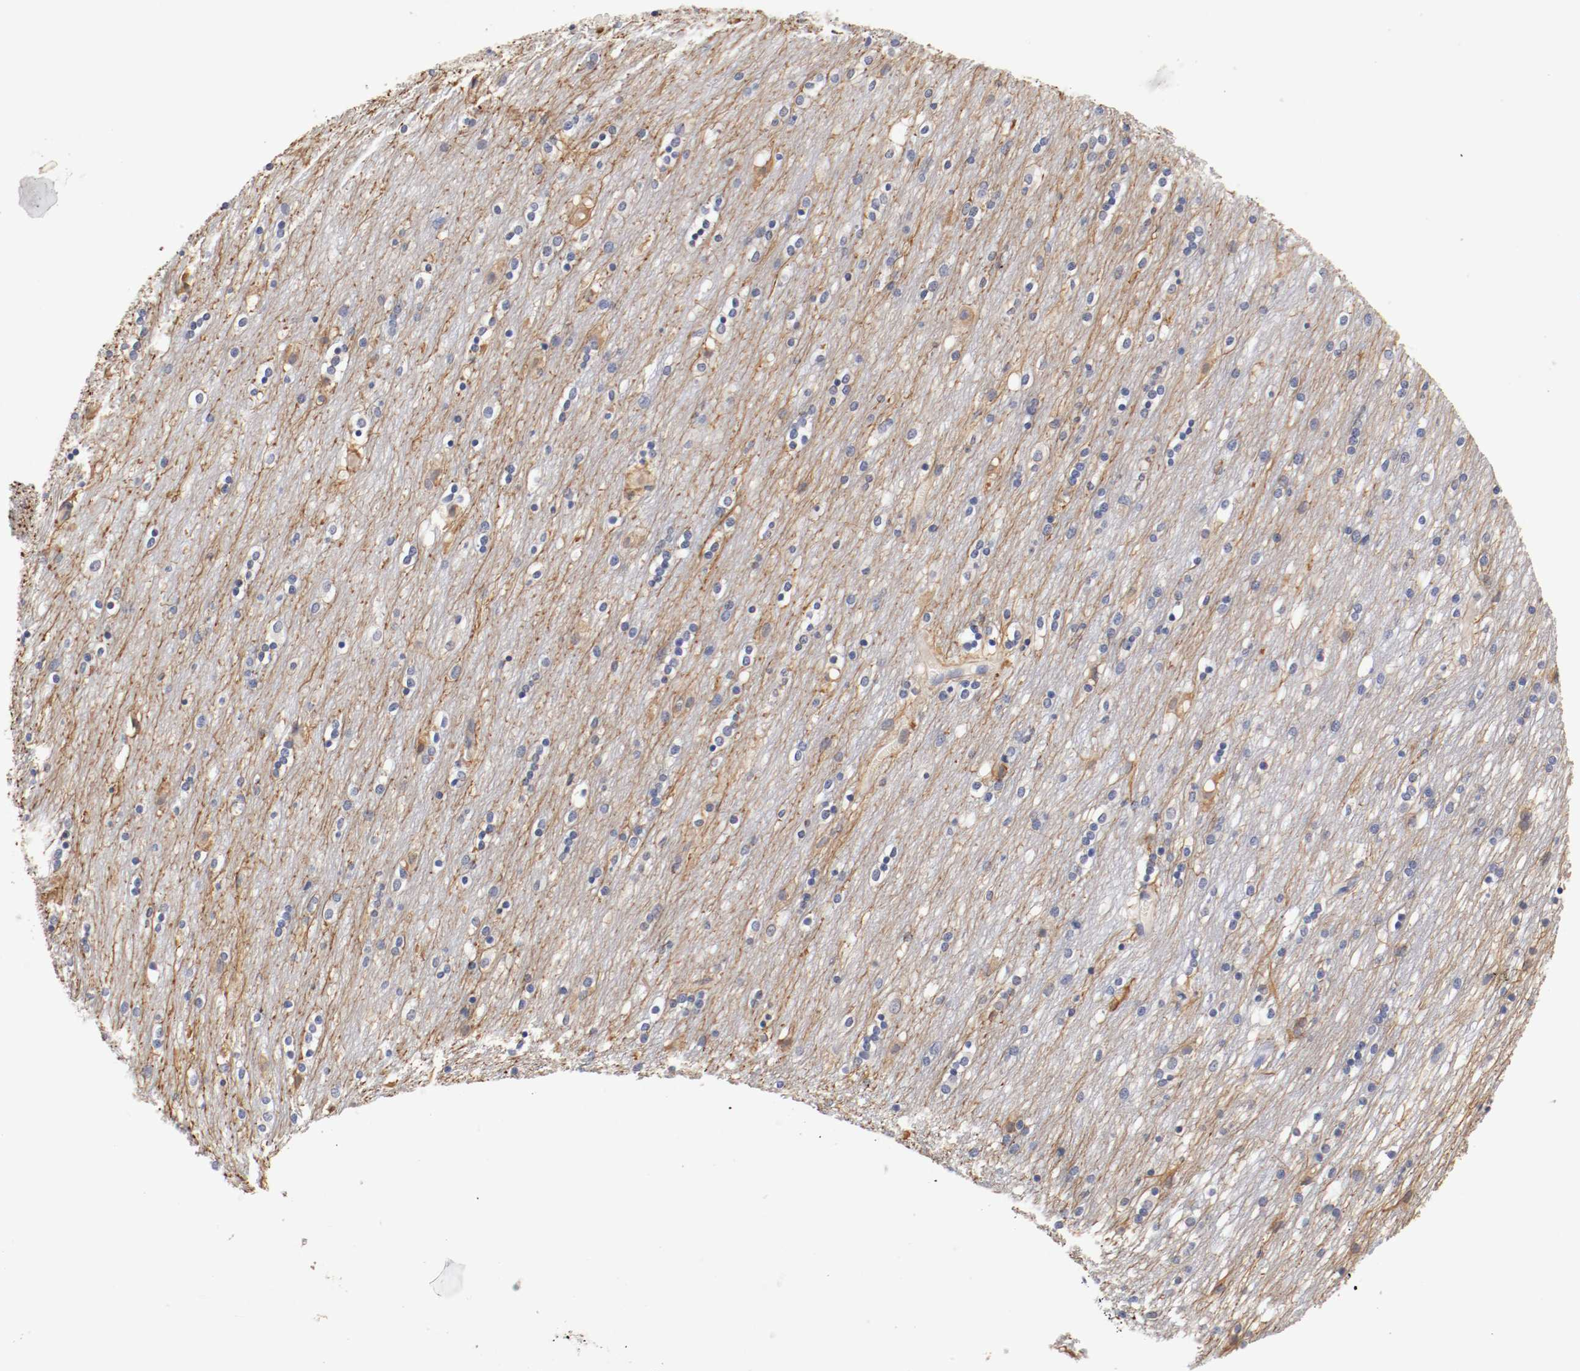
{"staining": {"intensity": "negative", "quantity": "none", "location": "none"}, "tissue": "caudate", "cell_type": "Glial cells", "image_type": "normal", "snomed": [{"axis": "morphology", "description": "Normal tissue, NOS"}, {"axis": "topography", "description": "Lateral ventricle wall"}], "caption": "IHC of unremarkable caudate reveals no positivity in glial cells.", "gene": "CEBPE", "patient": {"sex": "female", "age": 54}}